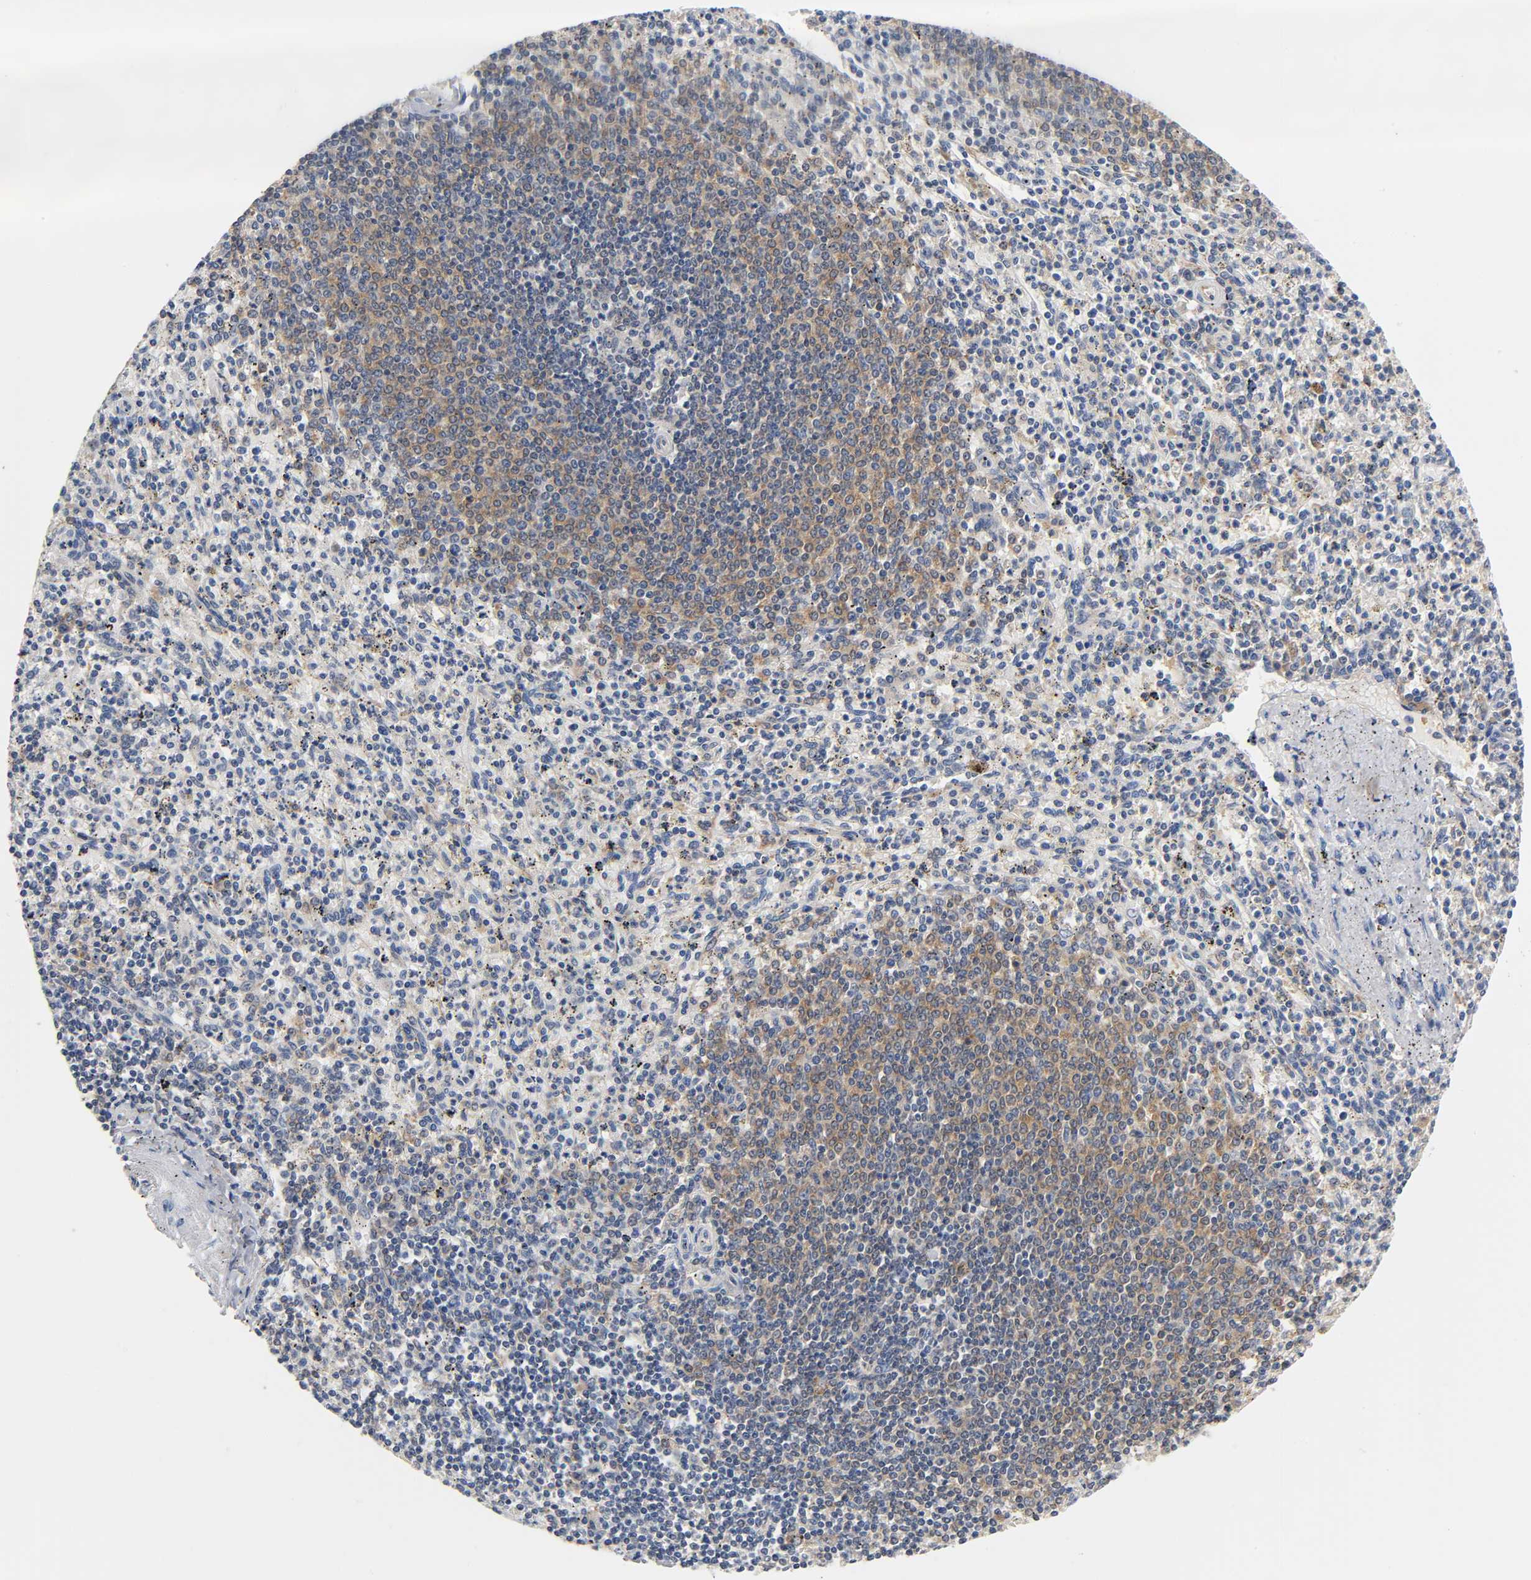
{"staining": {"intensity": "moderate", "quantity": "25%-75%", "location": "cytoplasmic/membranous"}, "tissue": "spleen", "cell_type": "Cells in red pulp", "image_type": "normal", "snomed": [{"axis": "morphology", "description": "Normal tissue, NOS"}, {"axis": "topography", "description": "Spleen"}], "caption": "A medium amount of moderate cytoplasmic/membranous positivity is seen in about 25%-75% of cells in red pulp in benign spleen.", "gene": "FYN", "patient": {"sex": "male", "age": 72}}